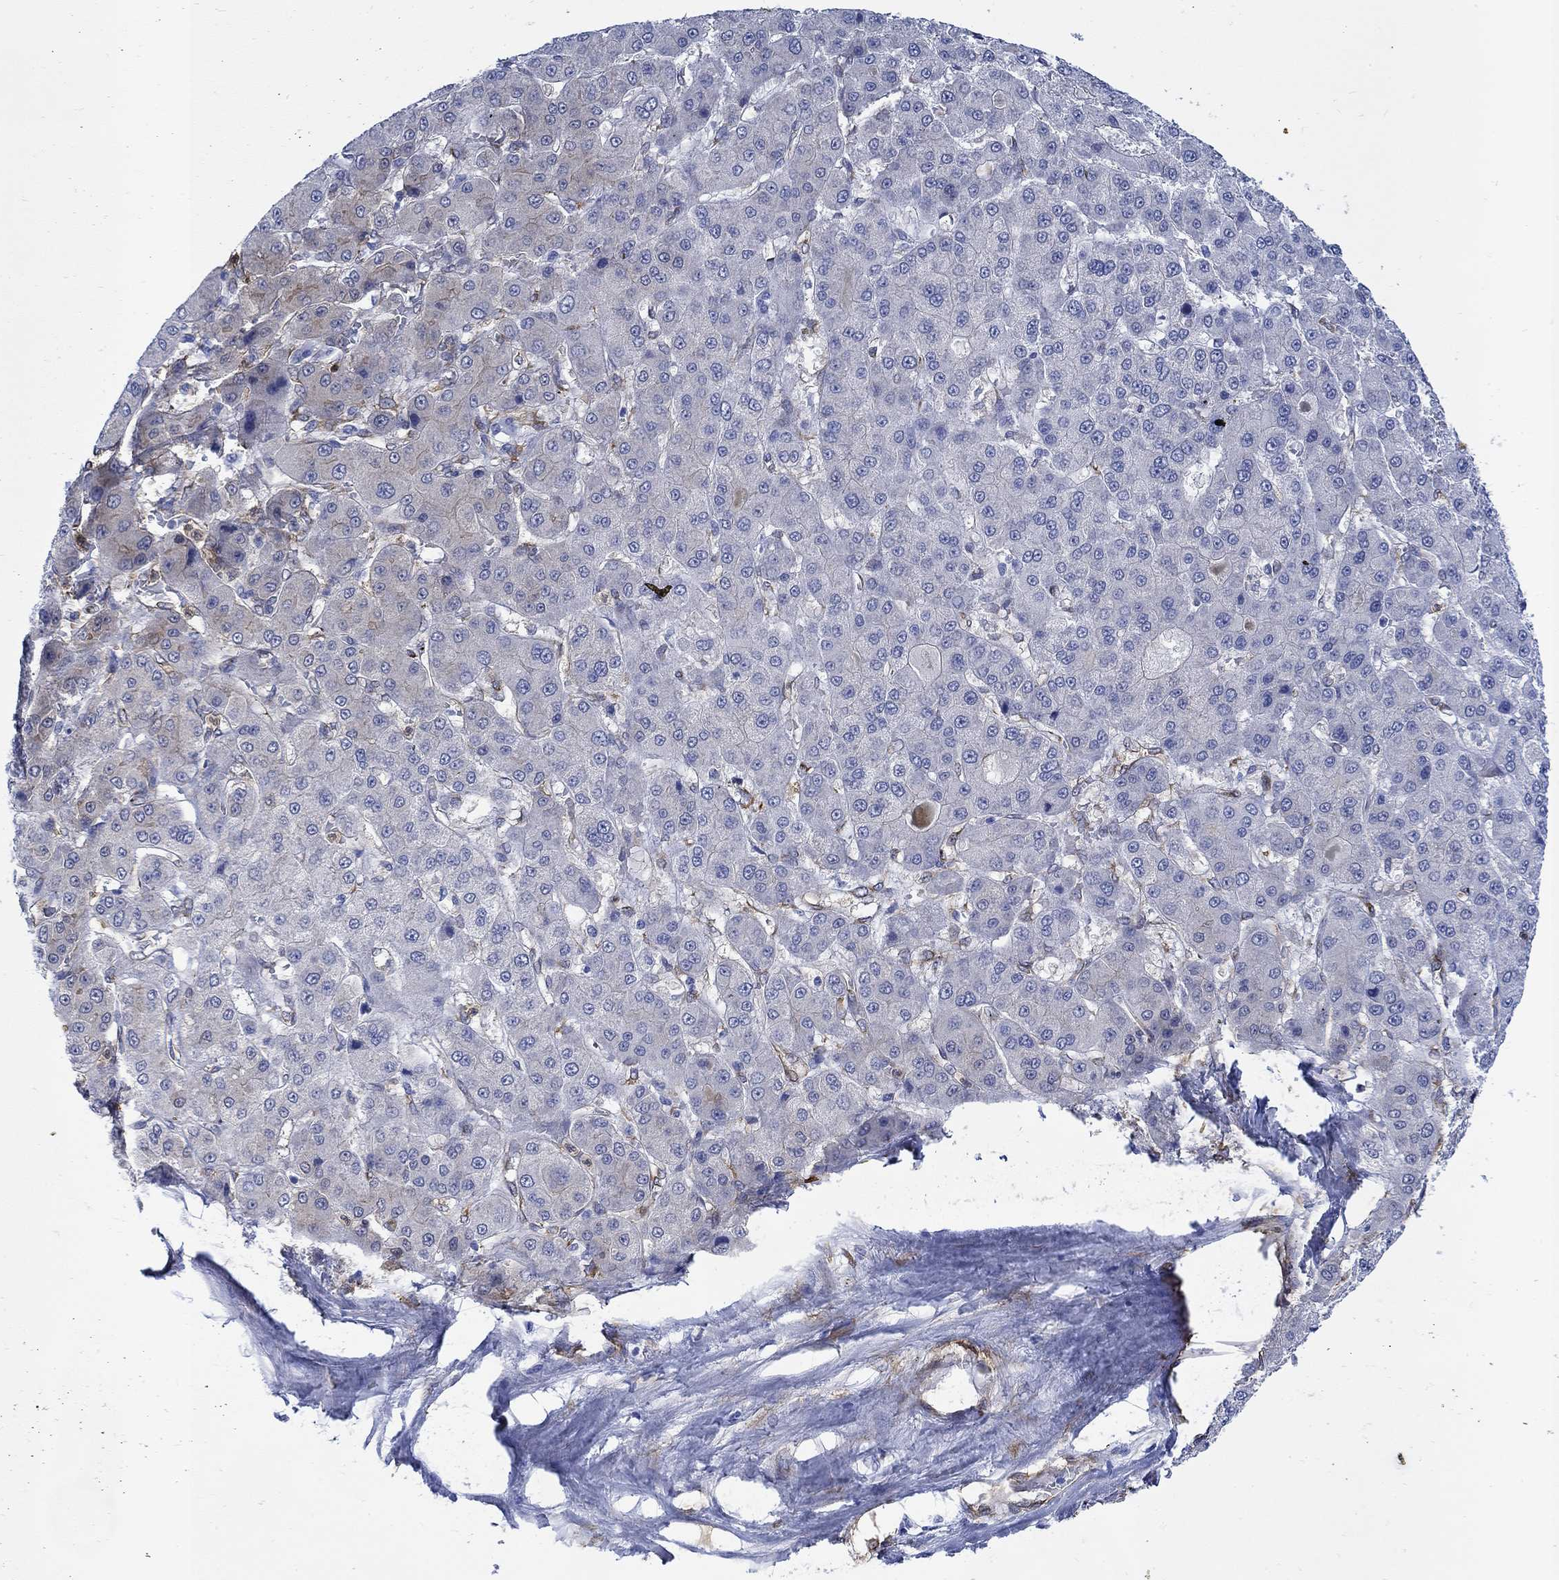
{"staining": {"intensity": "weak", "quantity": "<25%", "location": "cytoplasmic/membranous"}, "tissue": "liver cancer", "cell_type": "Tumor cells", "image_type": "cancer", "snomed": [{"axis": "morphology", "description": "Carcinoma, Hepatocellular, NOS"}, {"axis": "topography", "description": "Liver"}], "caption": "Tumor cells are negative for protein expression in human liver cancer.", "gene": "TGM2", "patient": {"sex": "male", "age": 70}}